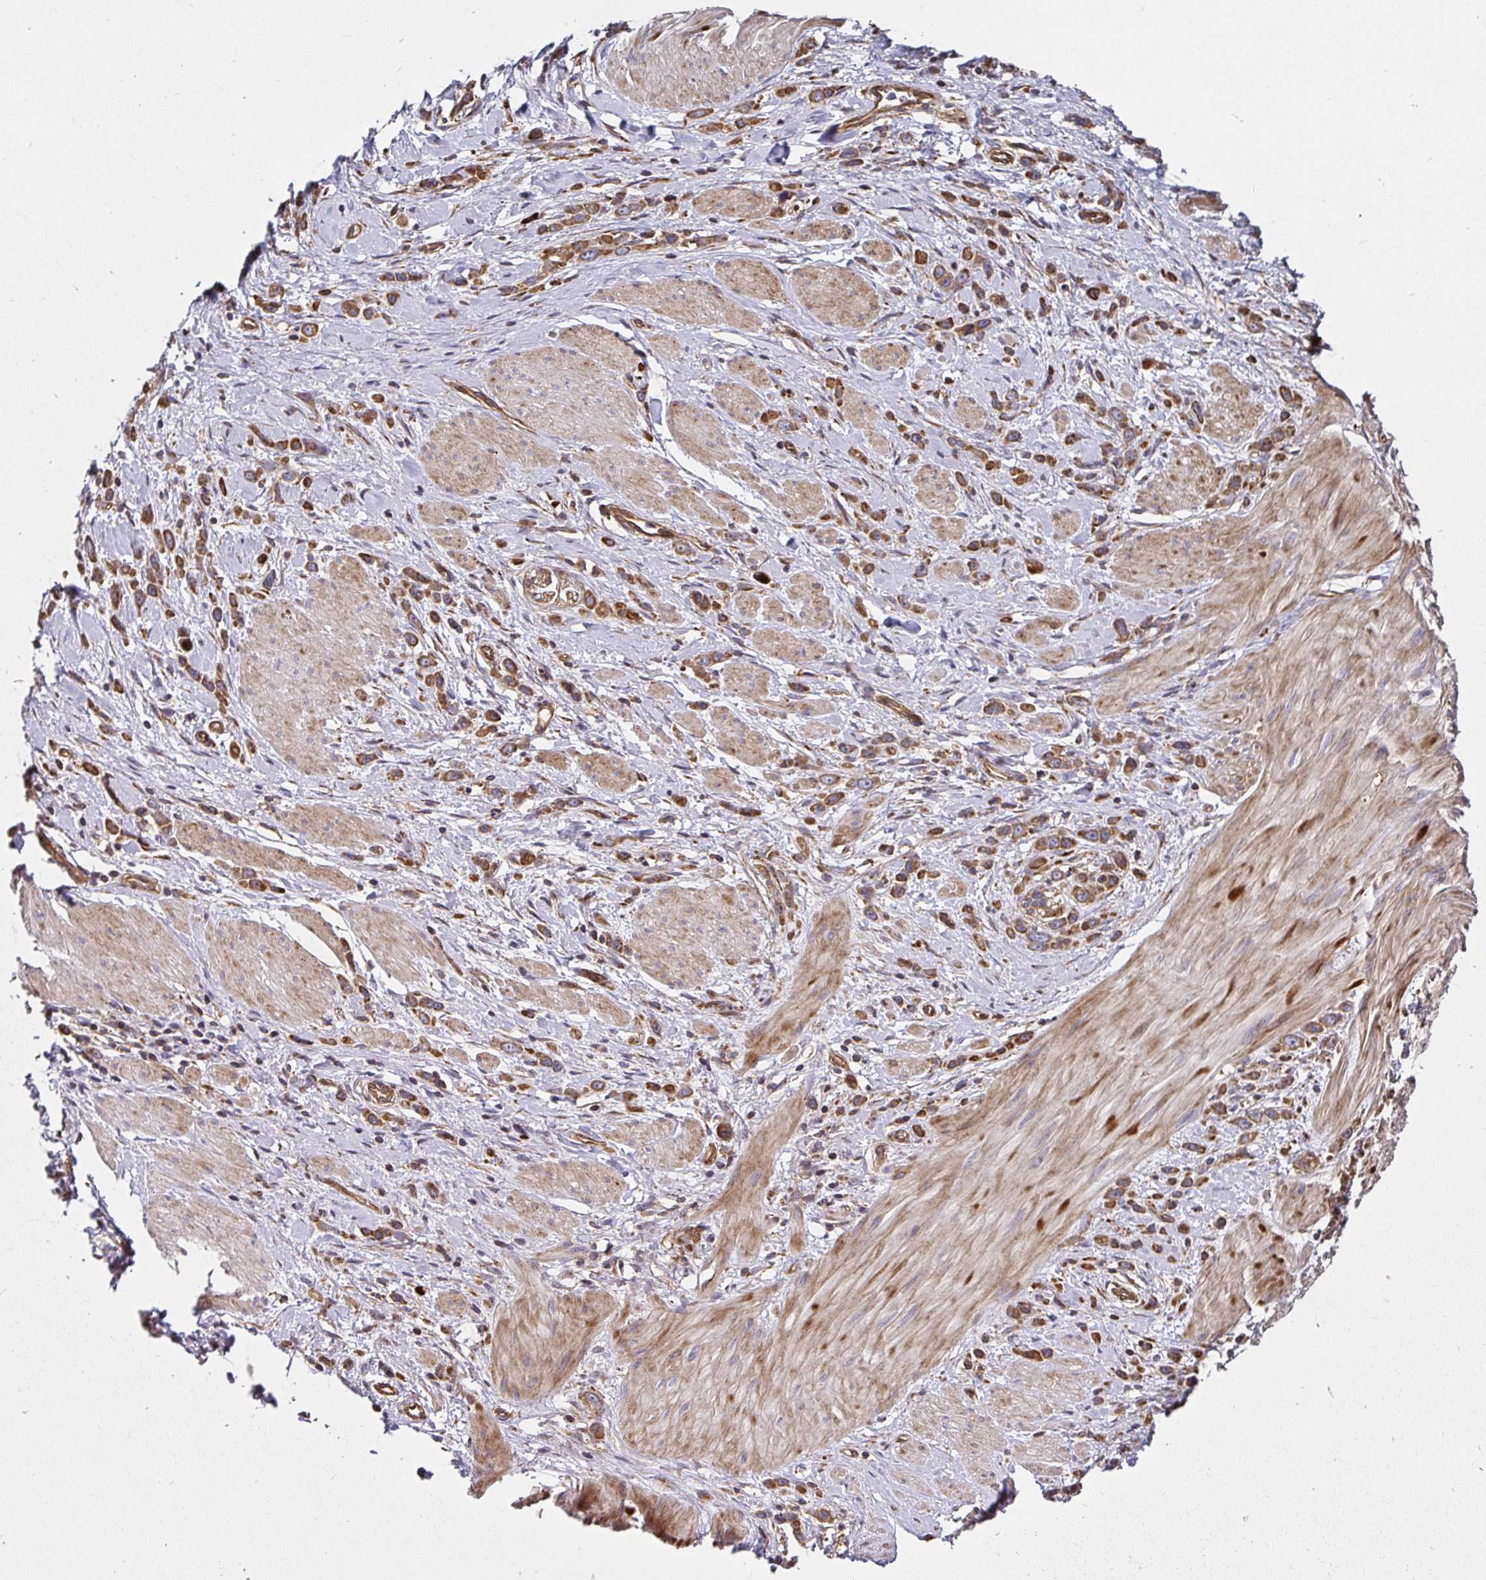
{"staining": {"intensity": "moderate", "quantity": ">75%", "location": "cytoplasmic/membranous"}, "tissue": "stomach cancer", "cell_type": "Tumor cells", "image_type": "cancer", "snomed": [{"axis": "morphology", "description": "Adenocarcinoma, NOS"}, {"axis": "topography", "description": "Stomach"}], "caption": "Immunohistochemical staining of human stomach cancer exhibits moderate cytoplasmic/membranous protein positivity in approximately >75% of tumor cells. The staining was performed using DAB, with brown indicating positive protein expression. Nuclei are stained blue with hematoxylin.", "gene": "SMYD3", "patient": {"sex": "male", "age": 47}}